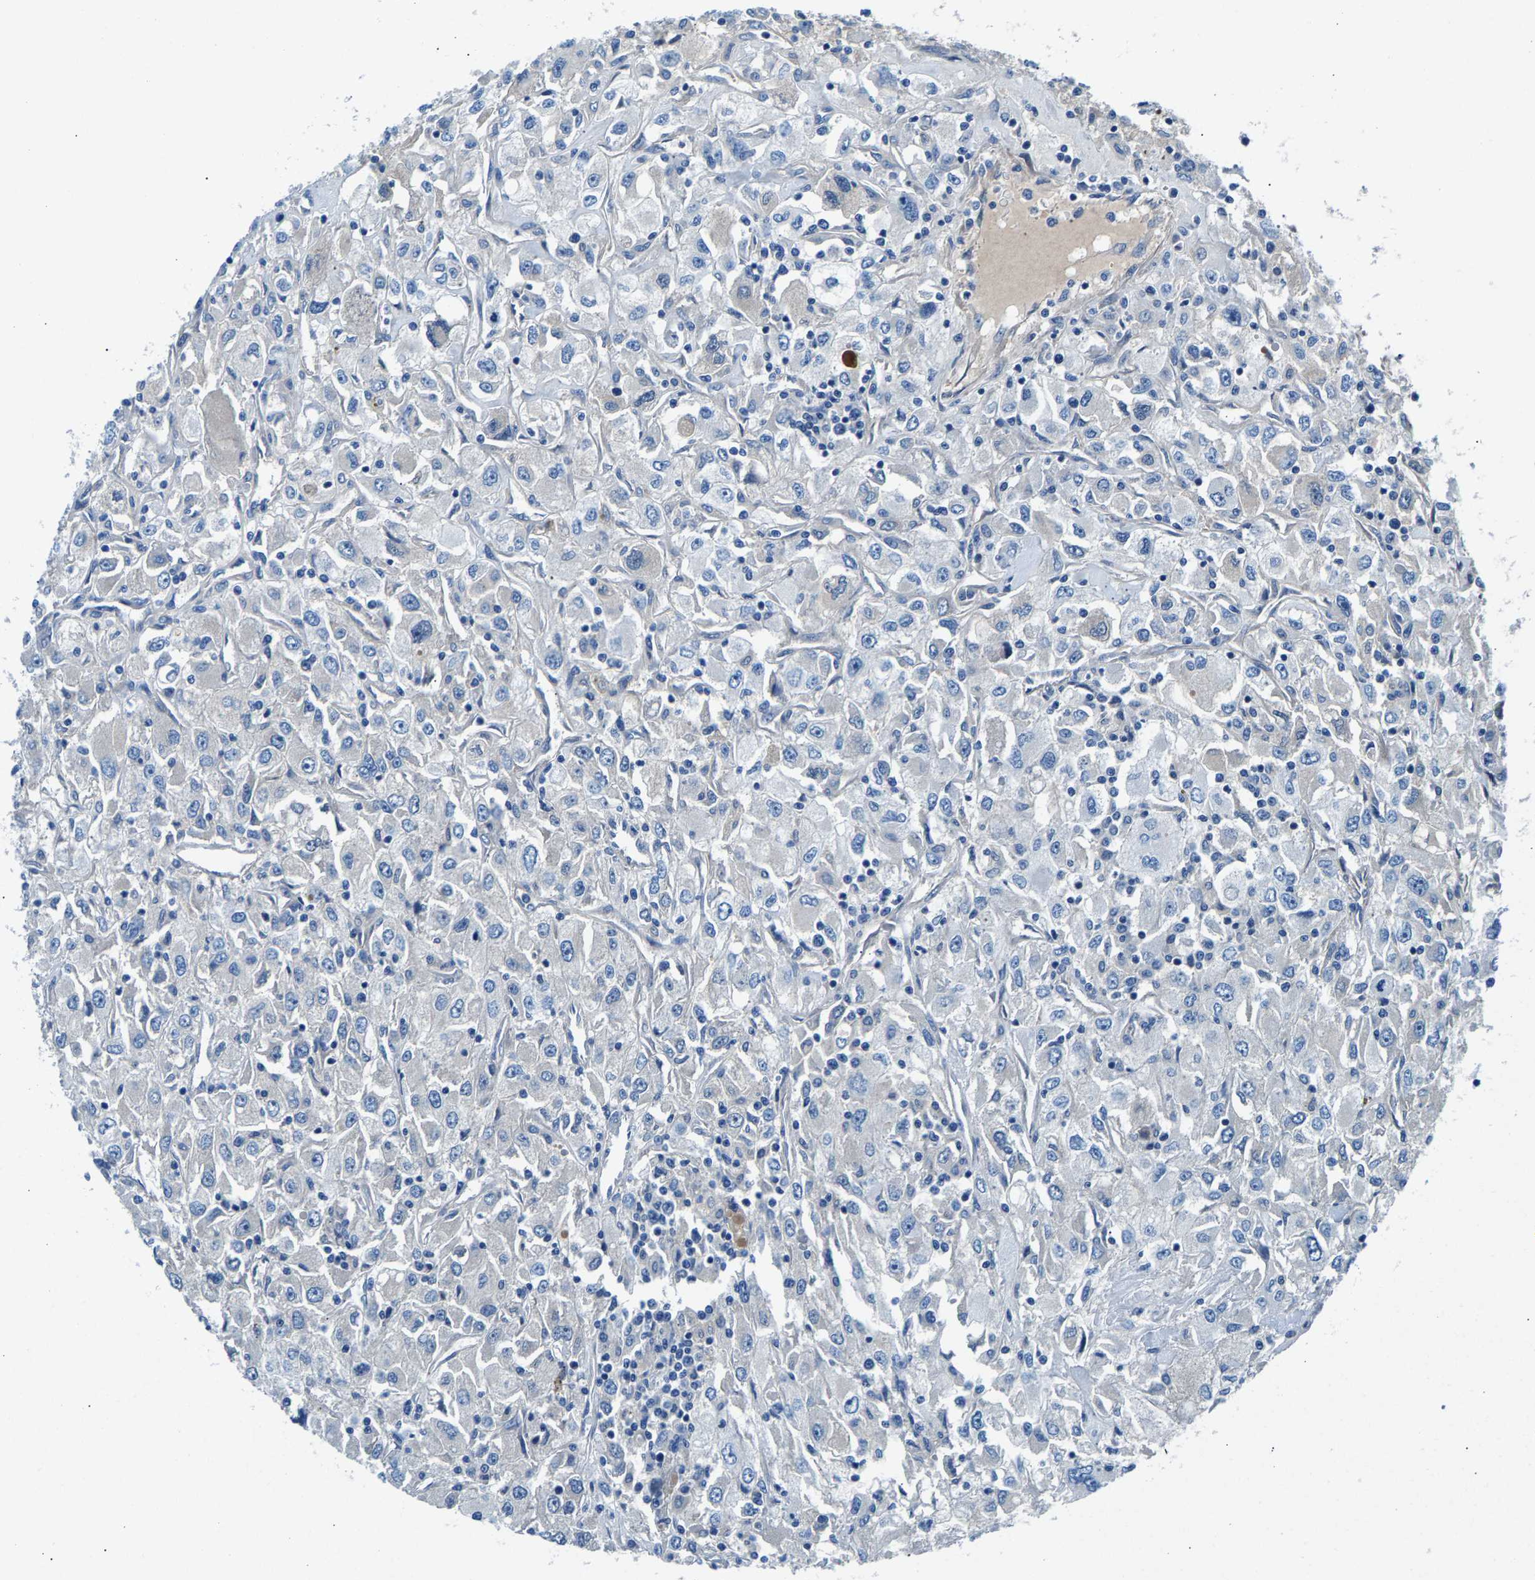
{"staining": {"intensity": "negative", "quantity": "none", "location": "none"}, "tissue": "renal cancer", "cell_type": "Tumor cells", "image_type": "cancer", "snomed": [{"axis": "morphology", "description": "Adenocarcinoma, NOS"}, {"axis": "topography", "description": "Kidney"}], "caption": "There is no significant expression in tumor cells of renal cancer (adenocarcinoma).", "gene": "CDRT4", "patient": {"sex": "female", "age": 52}}